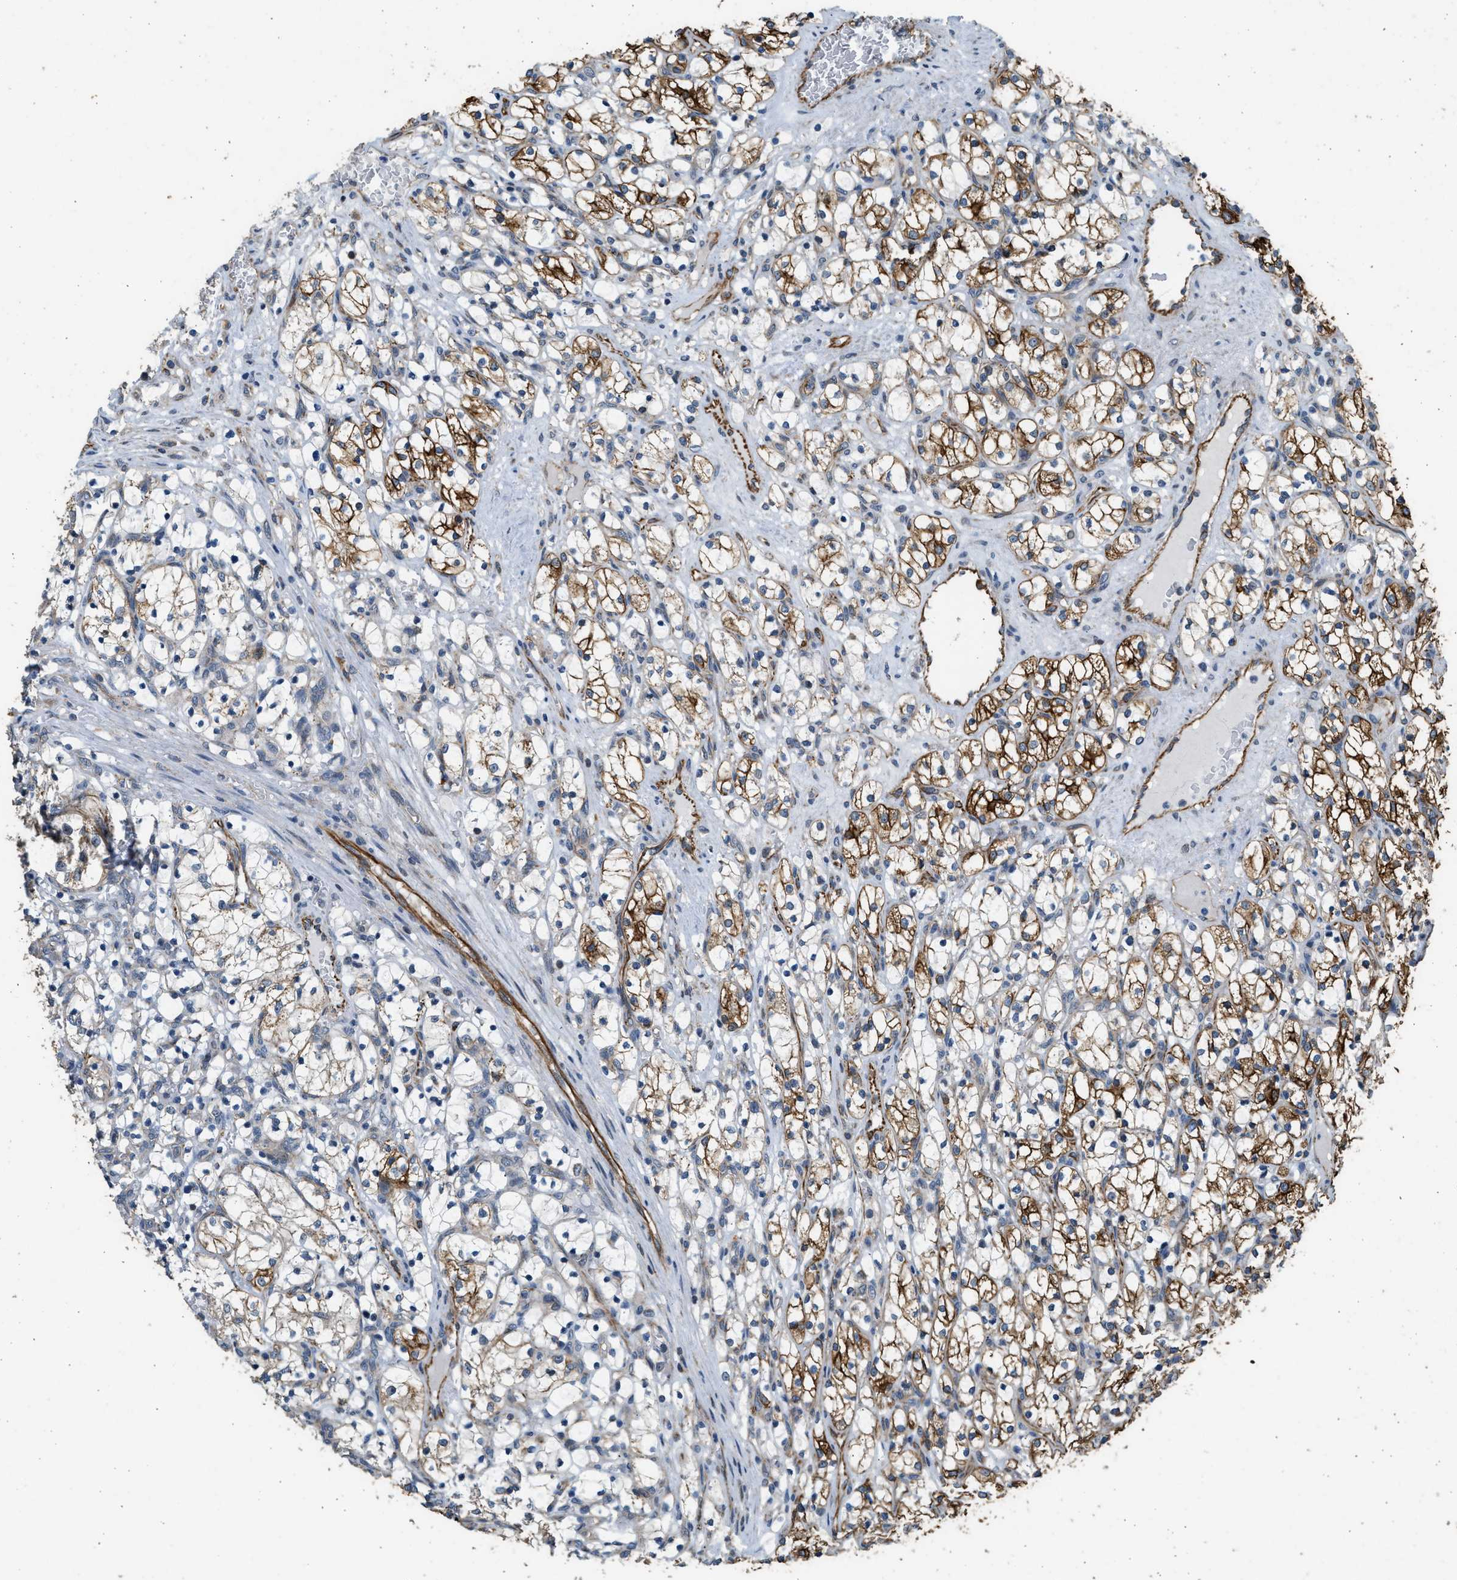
{"staining": {"intensity": "strong", "quantity": "25%-75%", "location": "cytoplasmic/membranous"}, "tissue": "renal cancer", "cell_type": "Tumor cells", "image_type": "cancer", "snomed": [{"axis": "morphology", "description": "Adenocarcinoma, NOS"}, {"axis": "topography", "description": "Kidney"}], "caption": "Strong cytoplasmic/membranous staining is identified in about 25%-75% of tumor cells in renal adenocarcinoma.", "gene": "PCLO", "patient": {"sex": "female", "age": 69}}